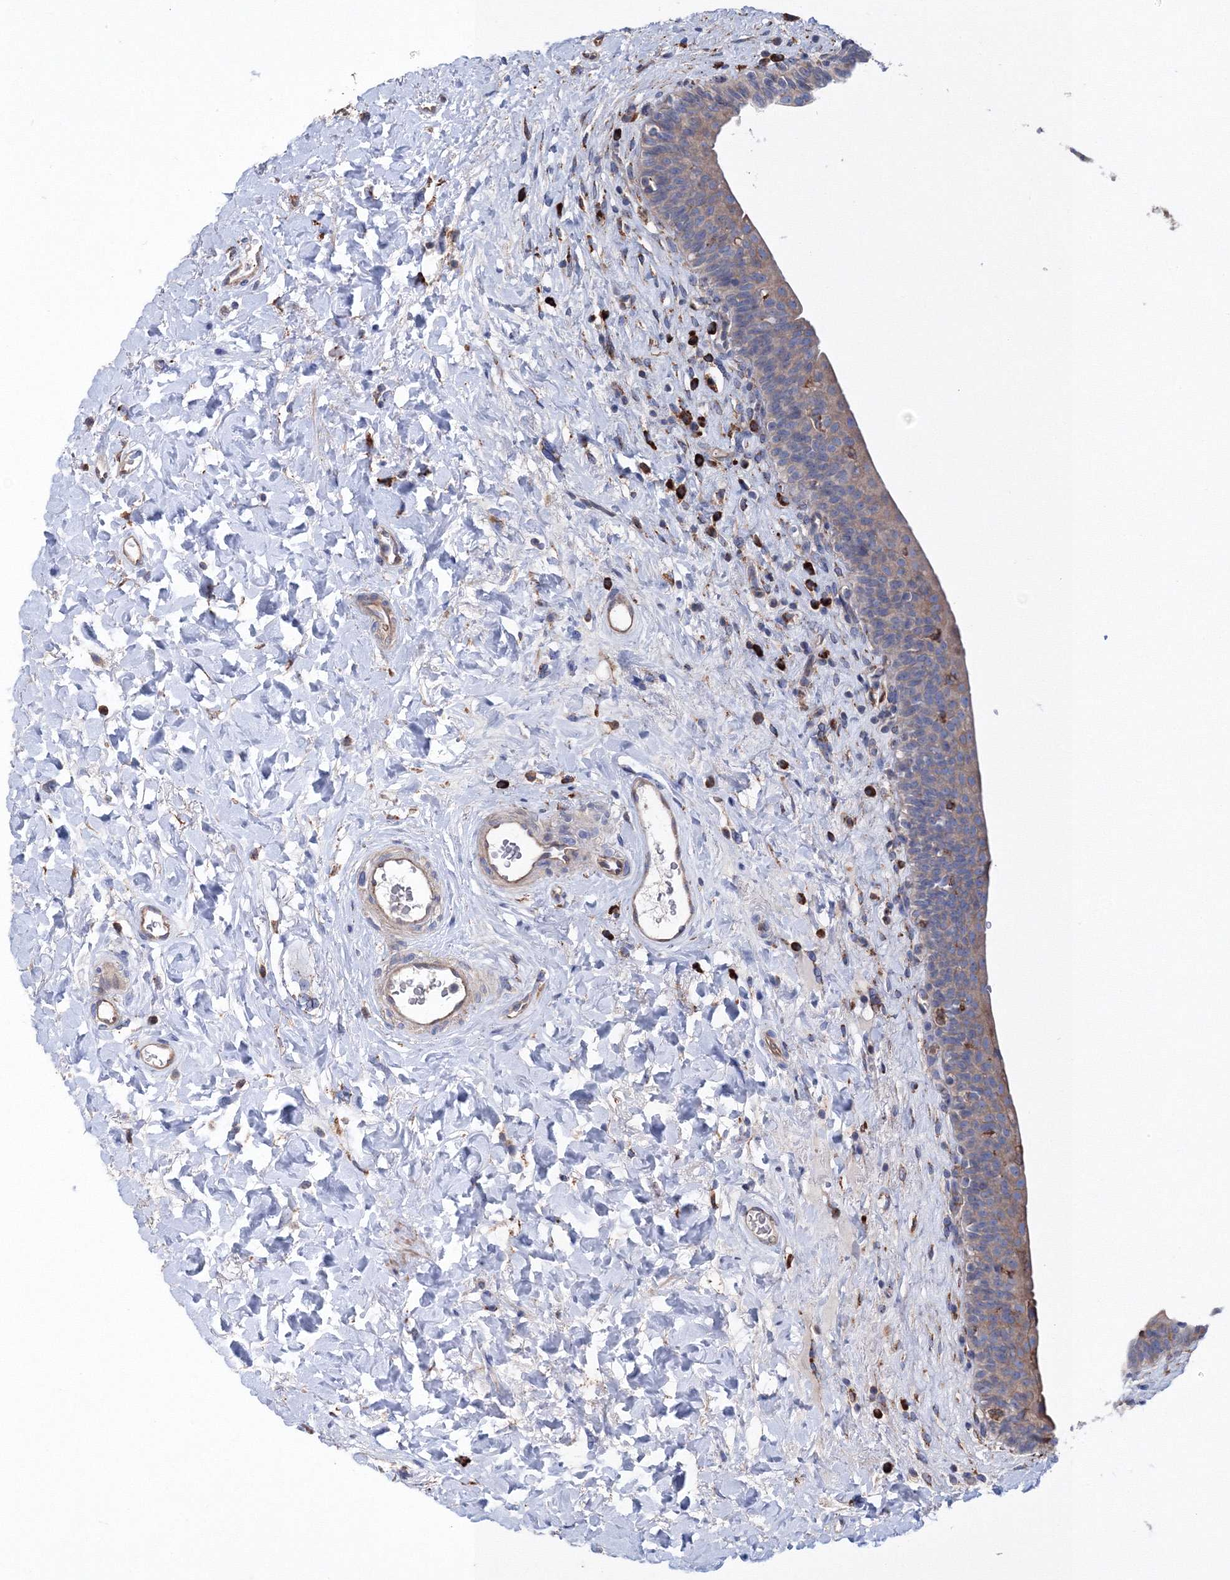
{"staining": {"intensity": "moderate", "quantity": "25%-75%", "location": "cytoplasmic/membranous"}, "tissue": "urinary bladder", "cell_type": "Urothelial cells", "image_type": "normal", "snomed": [{"axis": "morphology", "description": "Normal tissue, NOS"}, {"axis": "topography", "description": "Urinary bladder"}], "caption": "Urothelial cells reveal medium levels of moderate cytoplasmic/membranous expression in approximately 25%-75% of cells in unremarkable urinary bladder. (DAB = brown stain, brightfield microscopy at high magnification).", "gene": "VPS8", "patient": {"sex": "male", "age": 83}}